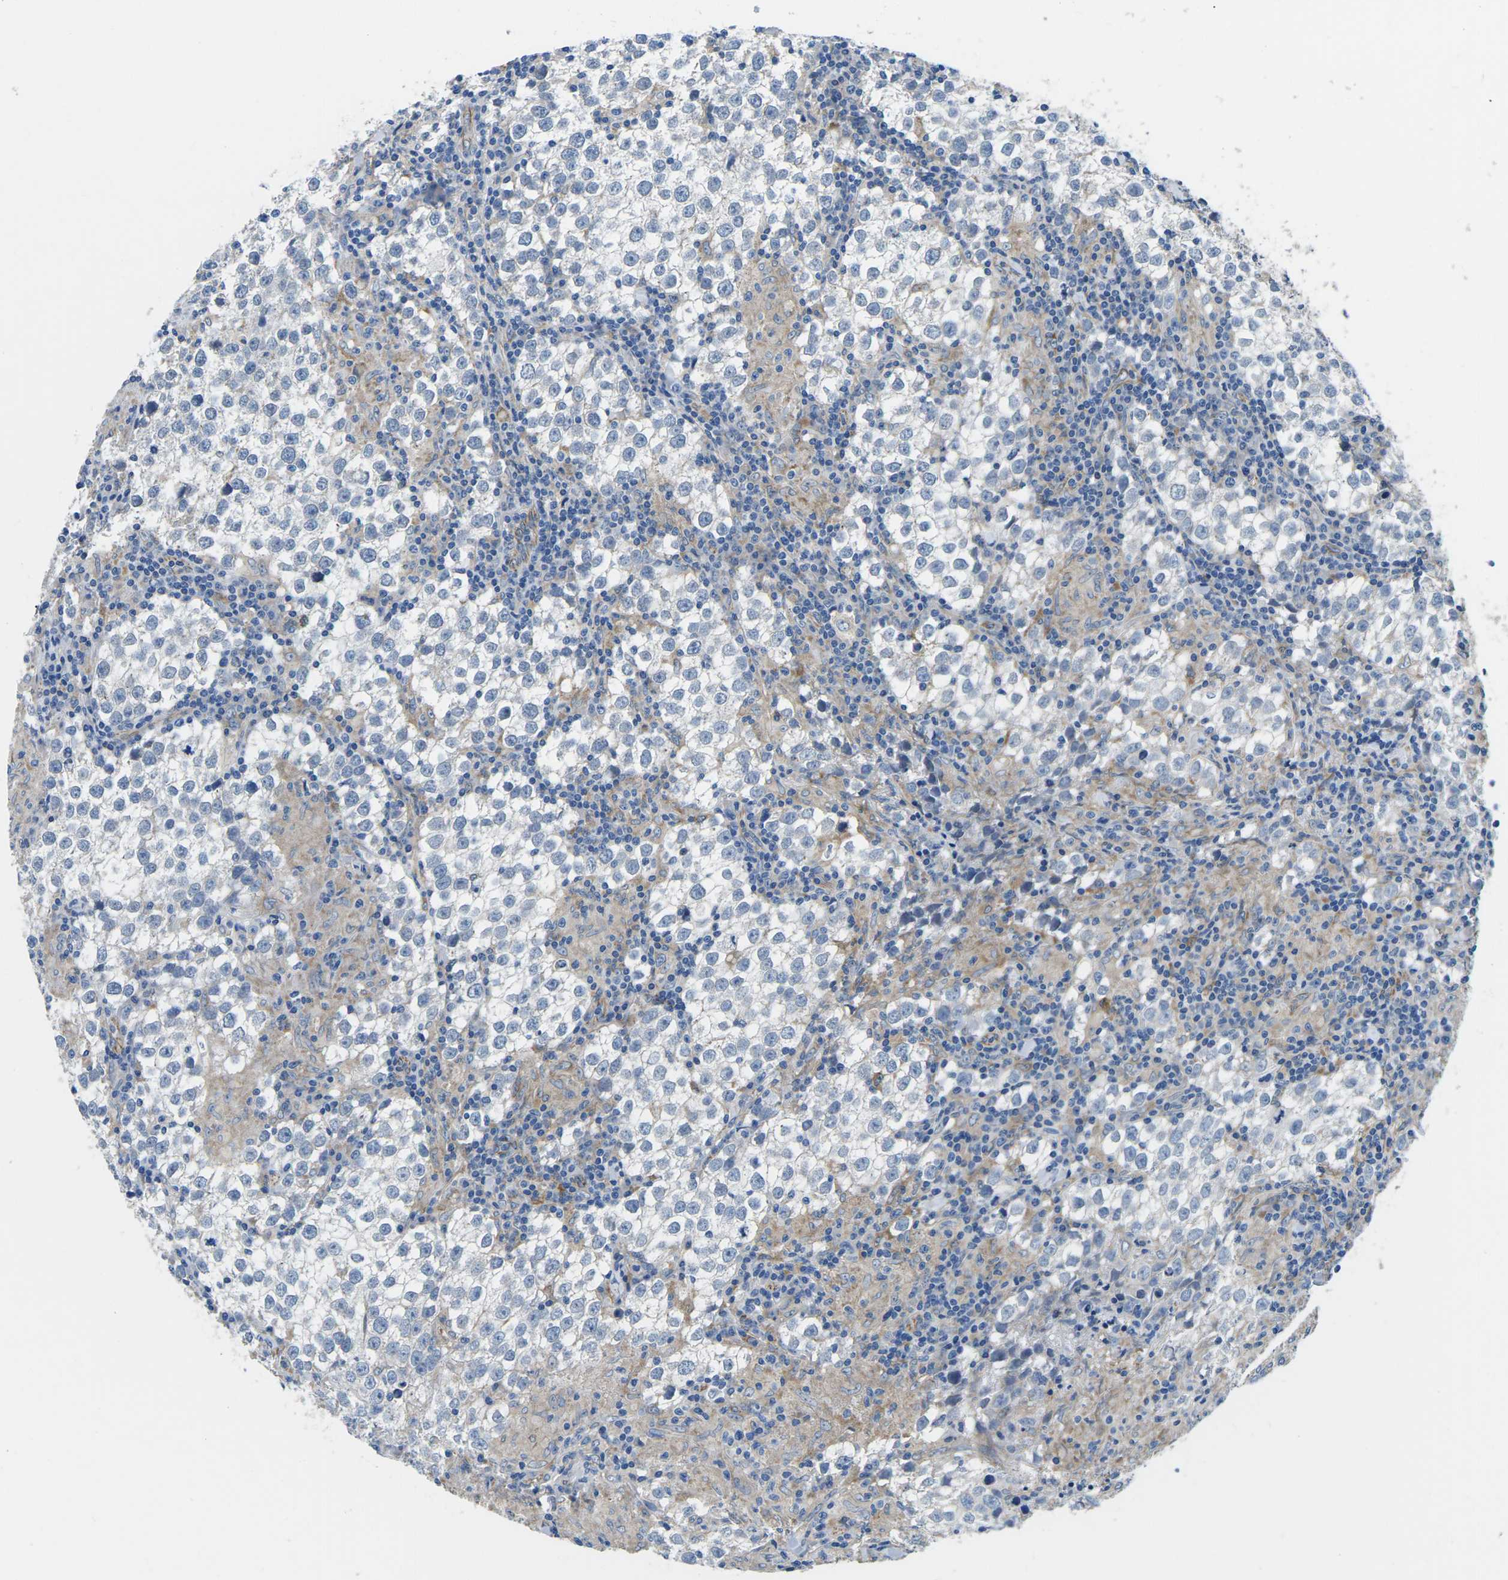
{"staining": {"intensity": "negative", "quantity": "none", "location": "none"}, "tissue": "testis cancer", "cell_type": "Tumor cells", "image_type": "cancer", "snomed": [{"axis": "morphology", "description": "Seminoma, NOS"}, {"axis": "morphology", "description": "Carcinoma, Embryonal, NOS"}, {"axis": "topography", "description": "Testis"}], "caption": "A high-resolution image shows IHC staining of testis cancer (seminoma), which reveals no significant staining in tumor cells.", "gene": "CTNND1", "patient": {"sex": "male", "age": 36}}